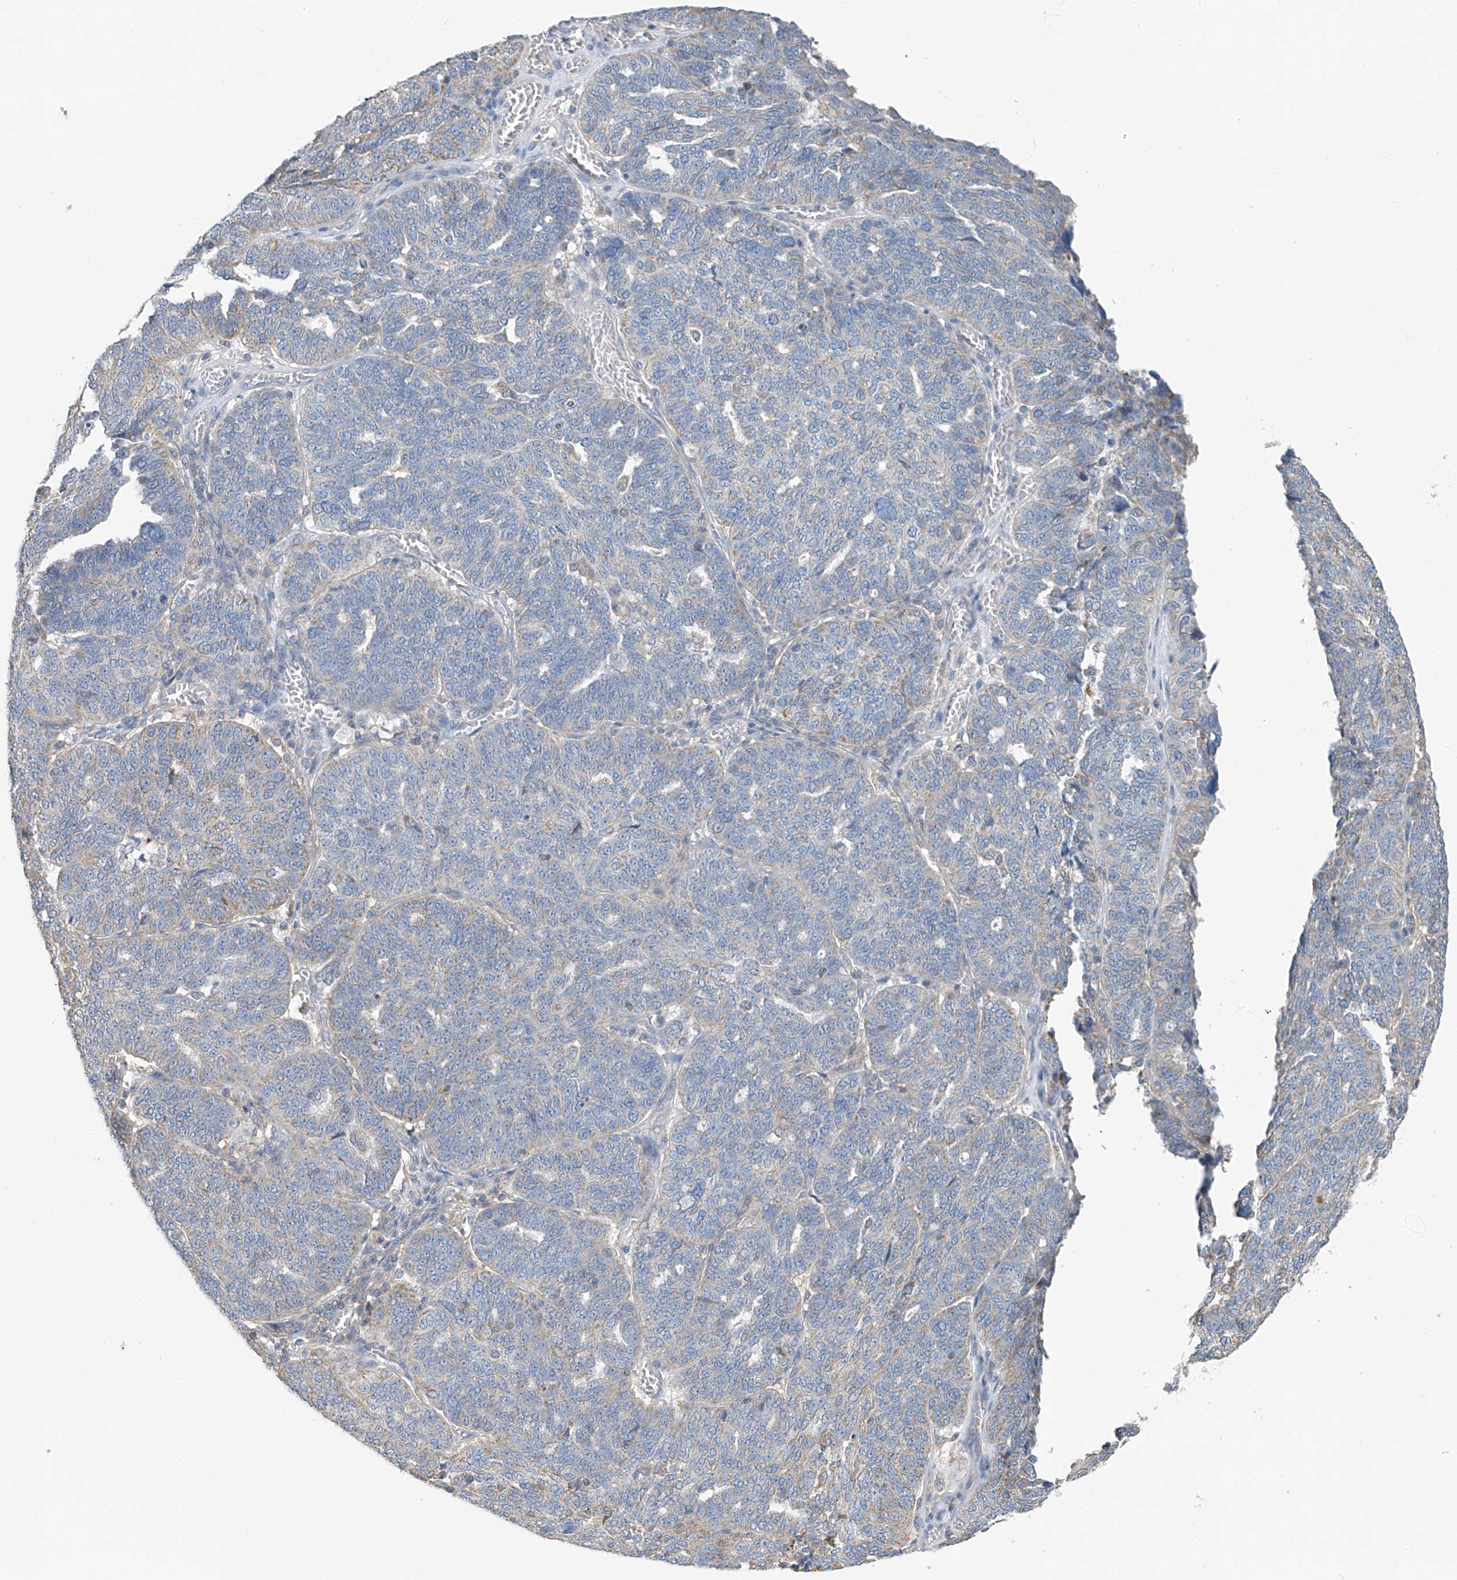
{"staining": {"intensity": "negative", "quantity": "none", "location": "none"}, "tissue": "ovarian cancer", "cell_type": "Tumor cells", "image_type": "cancer", "snomed": [{"axis": "morphology", "description": "Cystadenocarcinoma, serous, NOS"}, {"axis": "topography", "description": "Ovary"}], "caption": "Ovarian cancer (serous cystadenocarcinoma) was stained to show a protein in brown. There is no significant positivity in tumor cells.", "gene": "SYN3", "patient": {"sex": "female", "age": 59}}